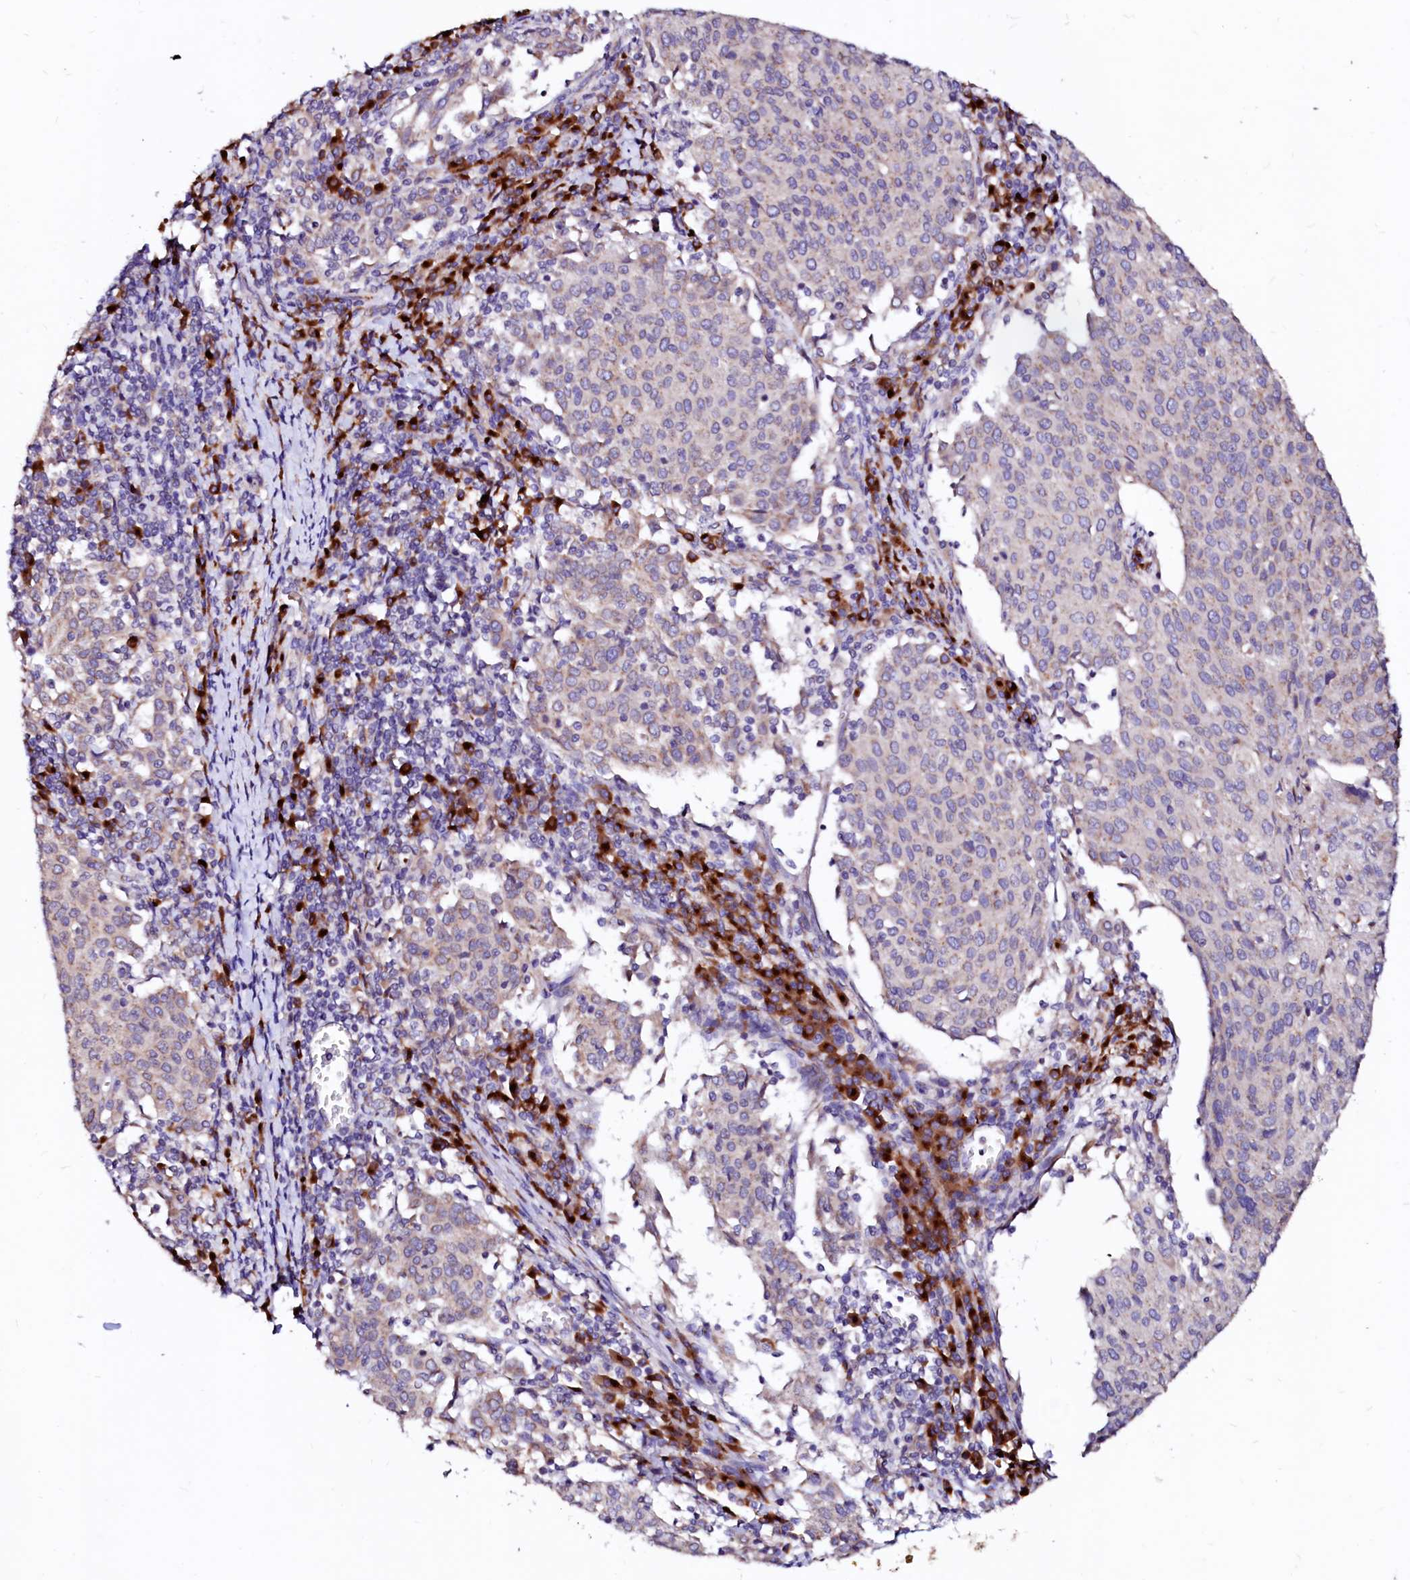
{"staining": {"intensity": "negative", "quantity": "none", "location": "none"}, "tissue": "cervical cancer", "cell_type": "Tumor cells", "image_type": "cancer", "snomed": [{"axis": "morphology", "description": "Squamous cell carcinoma, NOS"}, {"axis": "topography", "description": "Cervix"}], "caption": "There is no significant staining in tumor cells of cervical cancer. (Stains: DAB (3,3'-diaminobenzidine) immunohistochemistry with hematoxylin counter stain, Microscopy: brightfield microscopy at high magnification).", "gene": "LMAN1", "patient": {"sex": "female", "age": 46}}